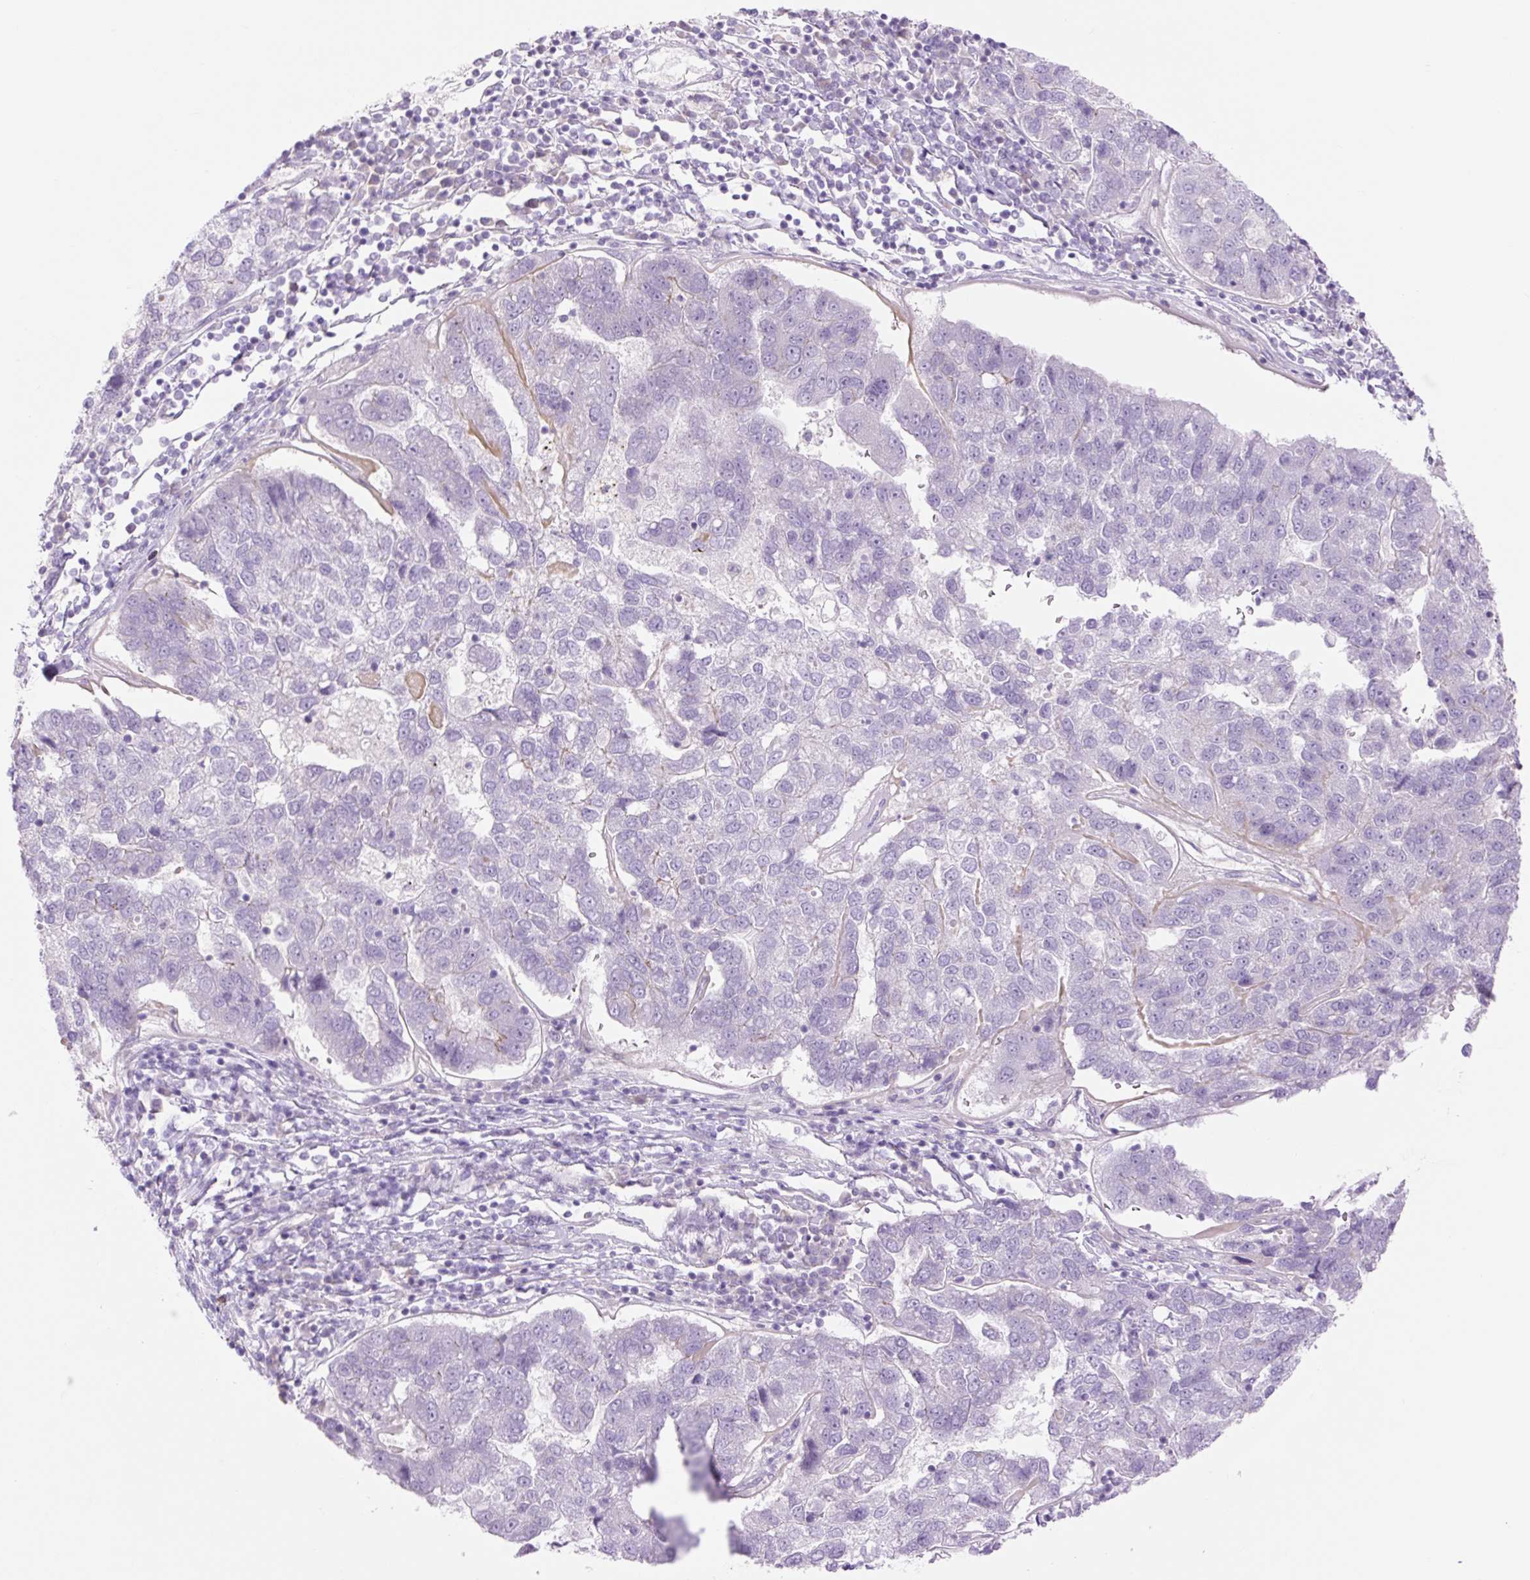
{"staining": {"intensity": "negative", "quantity": "none", "location": "none"}, "tissue": "pancreatic cancer", "cell_type": "Tumor cells", "image_type": "cancer", "snomed": [{"axis": "morphology", "description": "Adenocarcinoma, NOS"}, {"axis": "topography", "description": "Pancreas"}], "caption": "A histopathology image of pancreatic adenocarcinoma stained for a protein displays no brown staining in tumor cells. (DAB immunohistochemistry, high magnification).", "gene": "GRID2", "patient": {"sex": "female", "age": 61}}